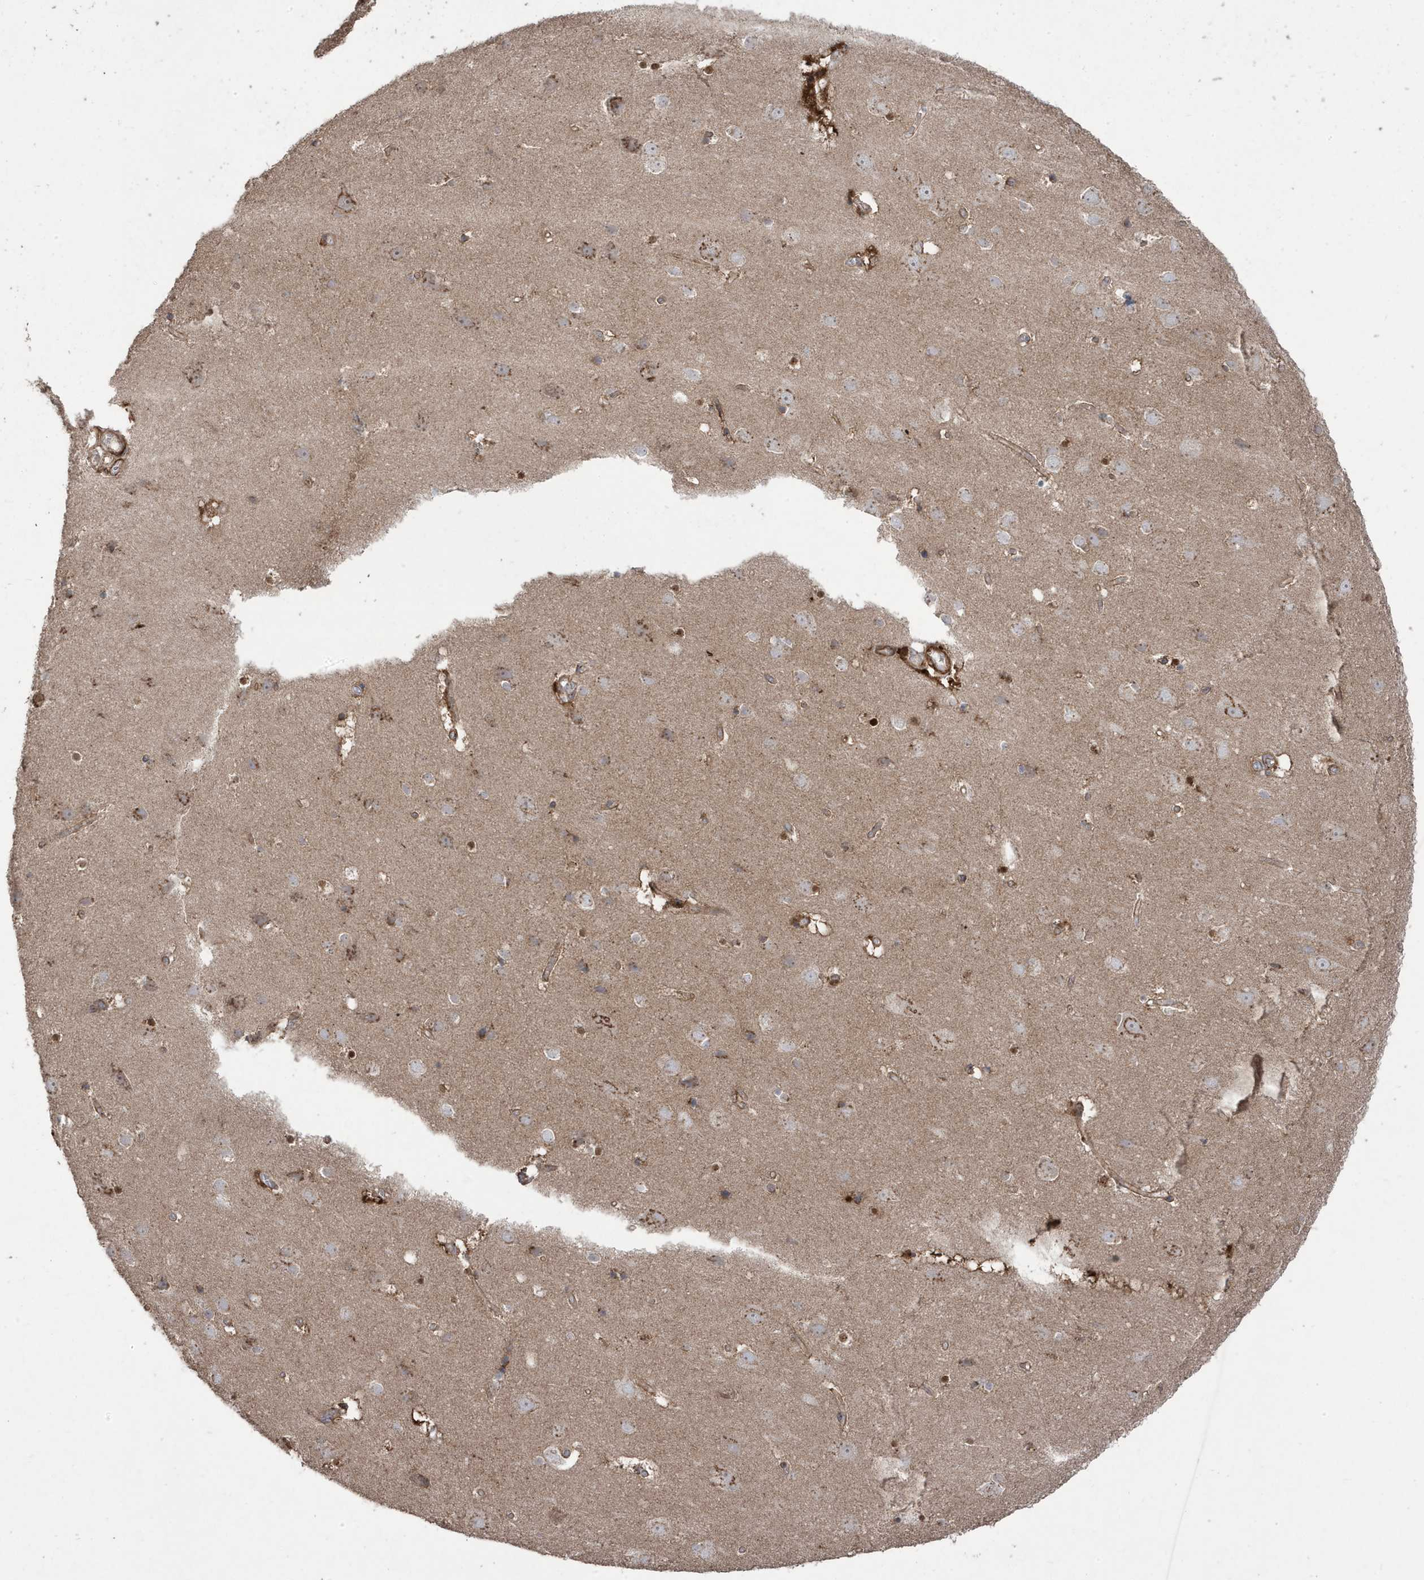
{"staining": {"intensity": "strong", "quantity": "25%-75%", "location": "cytoplasmic/membranous"}, "tissue": "cerebral cortex", "cell_type": "Endothelial cells", "image_type": "normal", "snomed": [{"axis": "morphology", "description": "Normal tissue, NOS"}, {"axis": "topography", "description": "Cerebral cortex"}], "caption": "Approximately 25%-75% of endothelial cells in normal cerebral cortex exhibit strong cytoplasmic/membranous protein positivity as visualized by brown immunohistochemical staining.", "gene": "CETN3", "patient": {"sex": "male", "age": 54}}